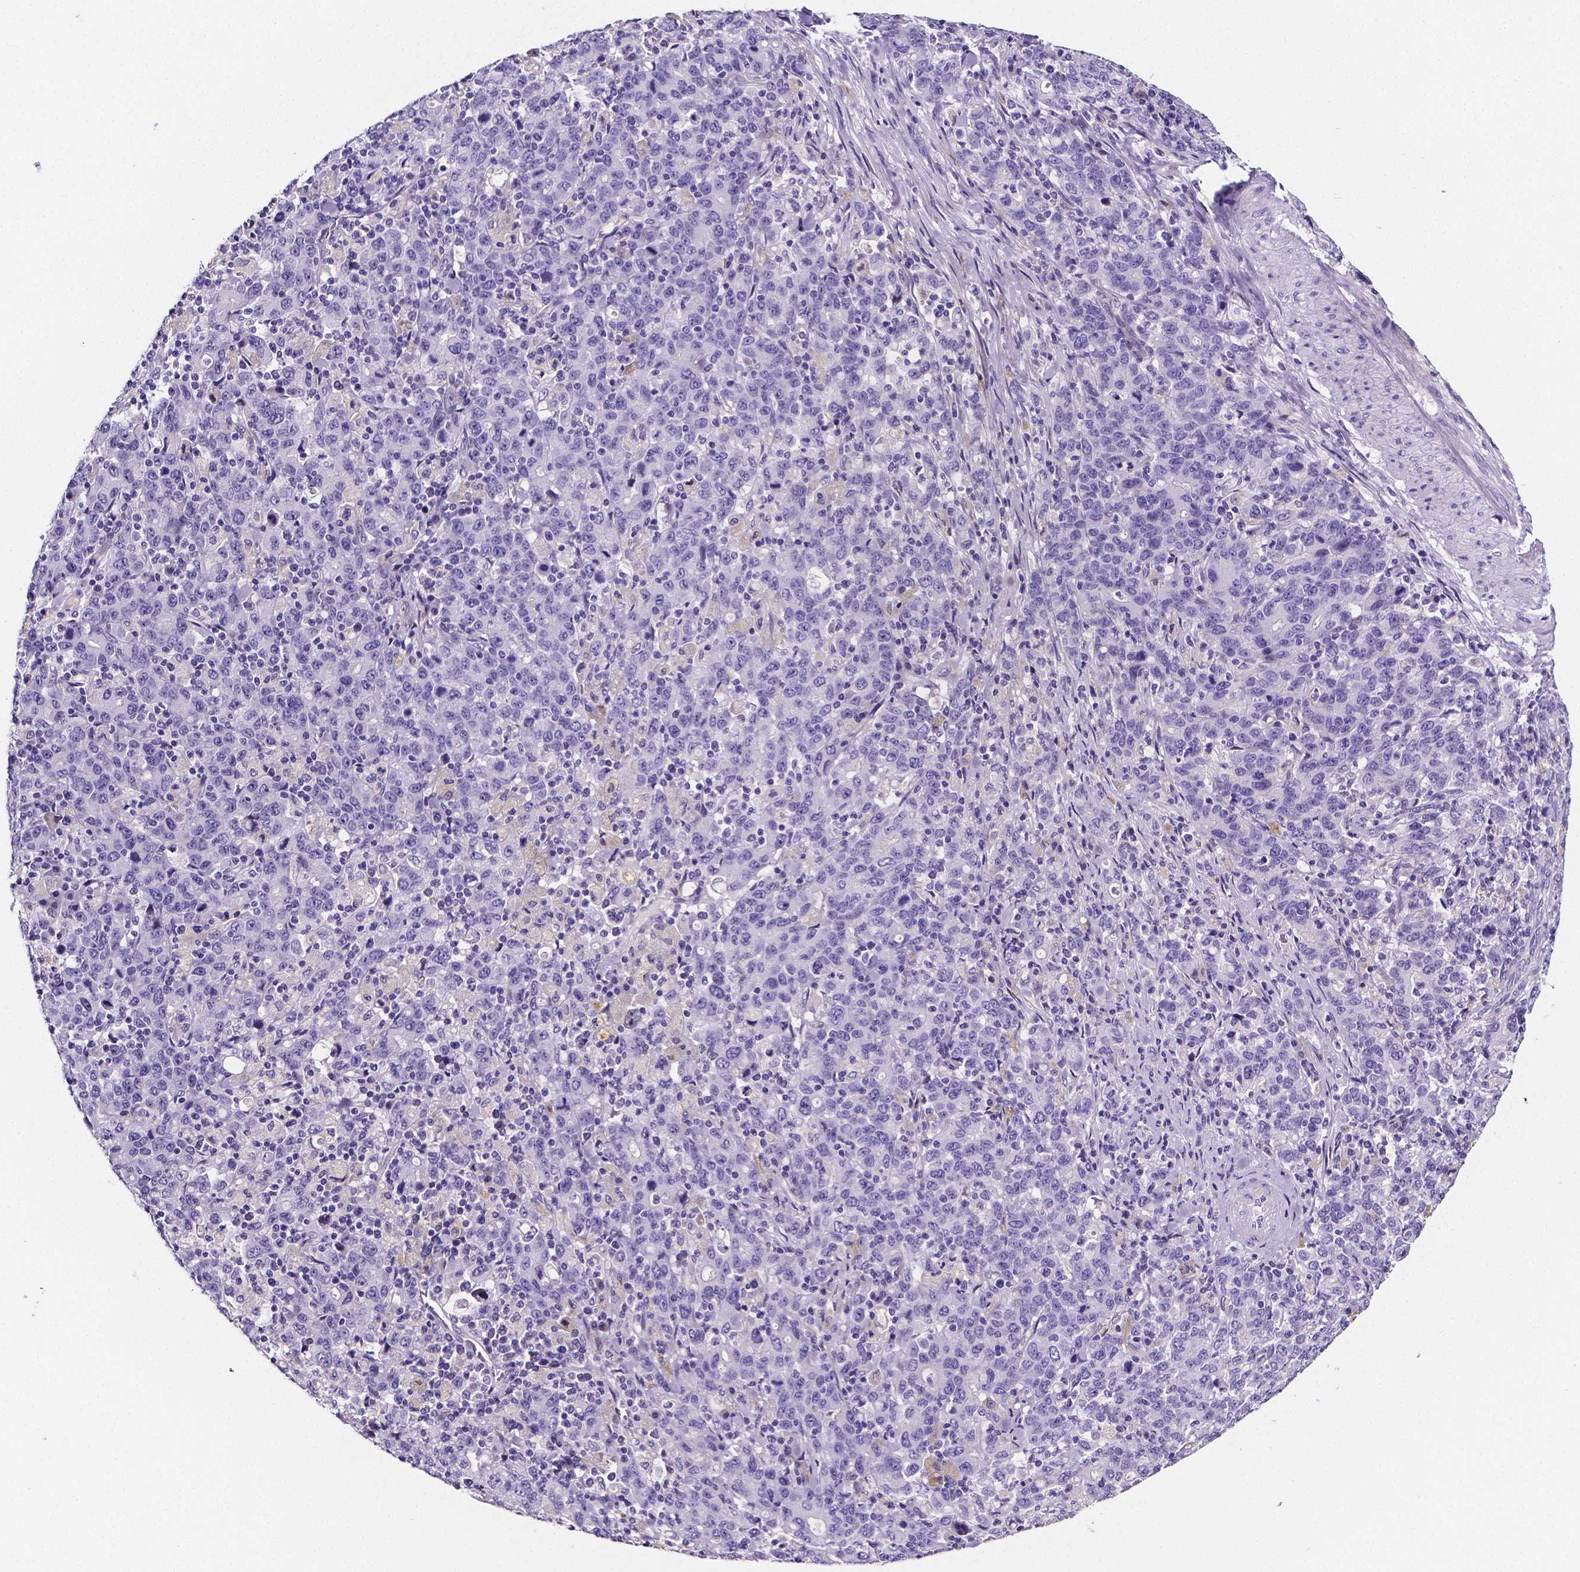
{"staining": {"intensity": "negative", "quantity": "none", "location": "none"}, "tissue": "stomach cancer", "cell_type": "Tumor cells", "image_type": "cancer", "snomed": [{"axis": "morphology", "description": "Adenocarcinoma, NOS"}, {"axis": "topography", "description": "Stomach, upper"}], "caption": "Human stomach cancer (adenocarcinoma) stained for a protein using immunohistochemistry exhibits no staining in tumor cells.", "gene": "NRGN", "patient": {"sex": "male", "age": 69}}